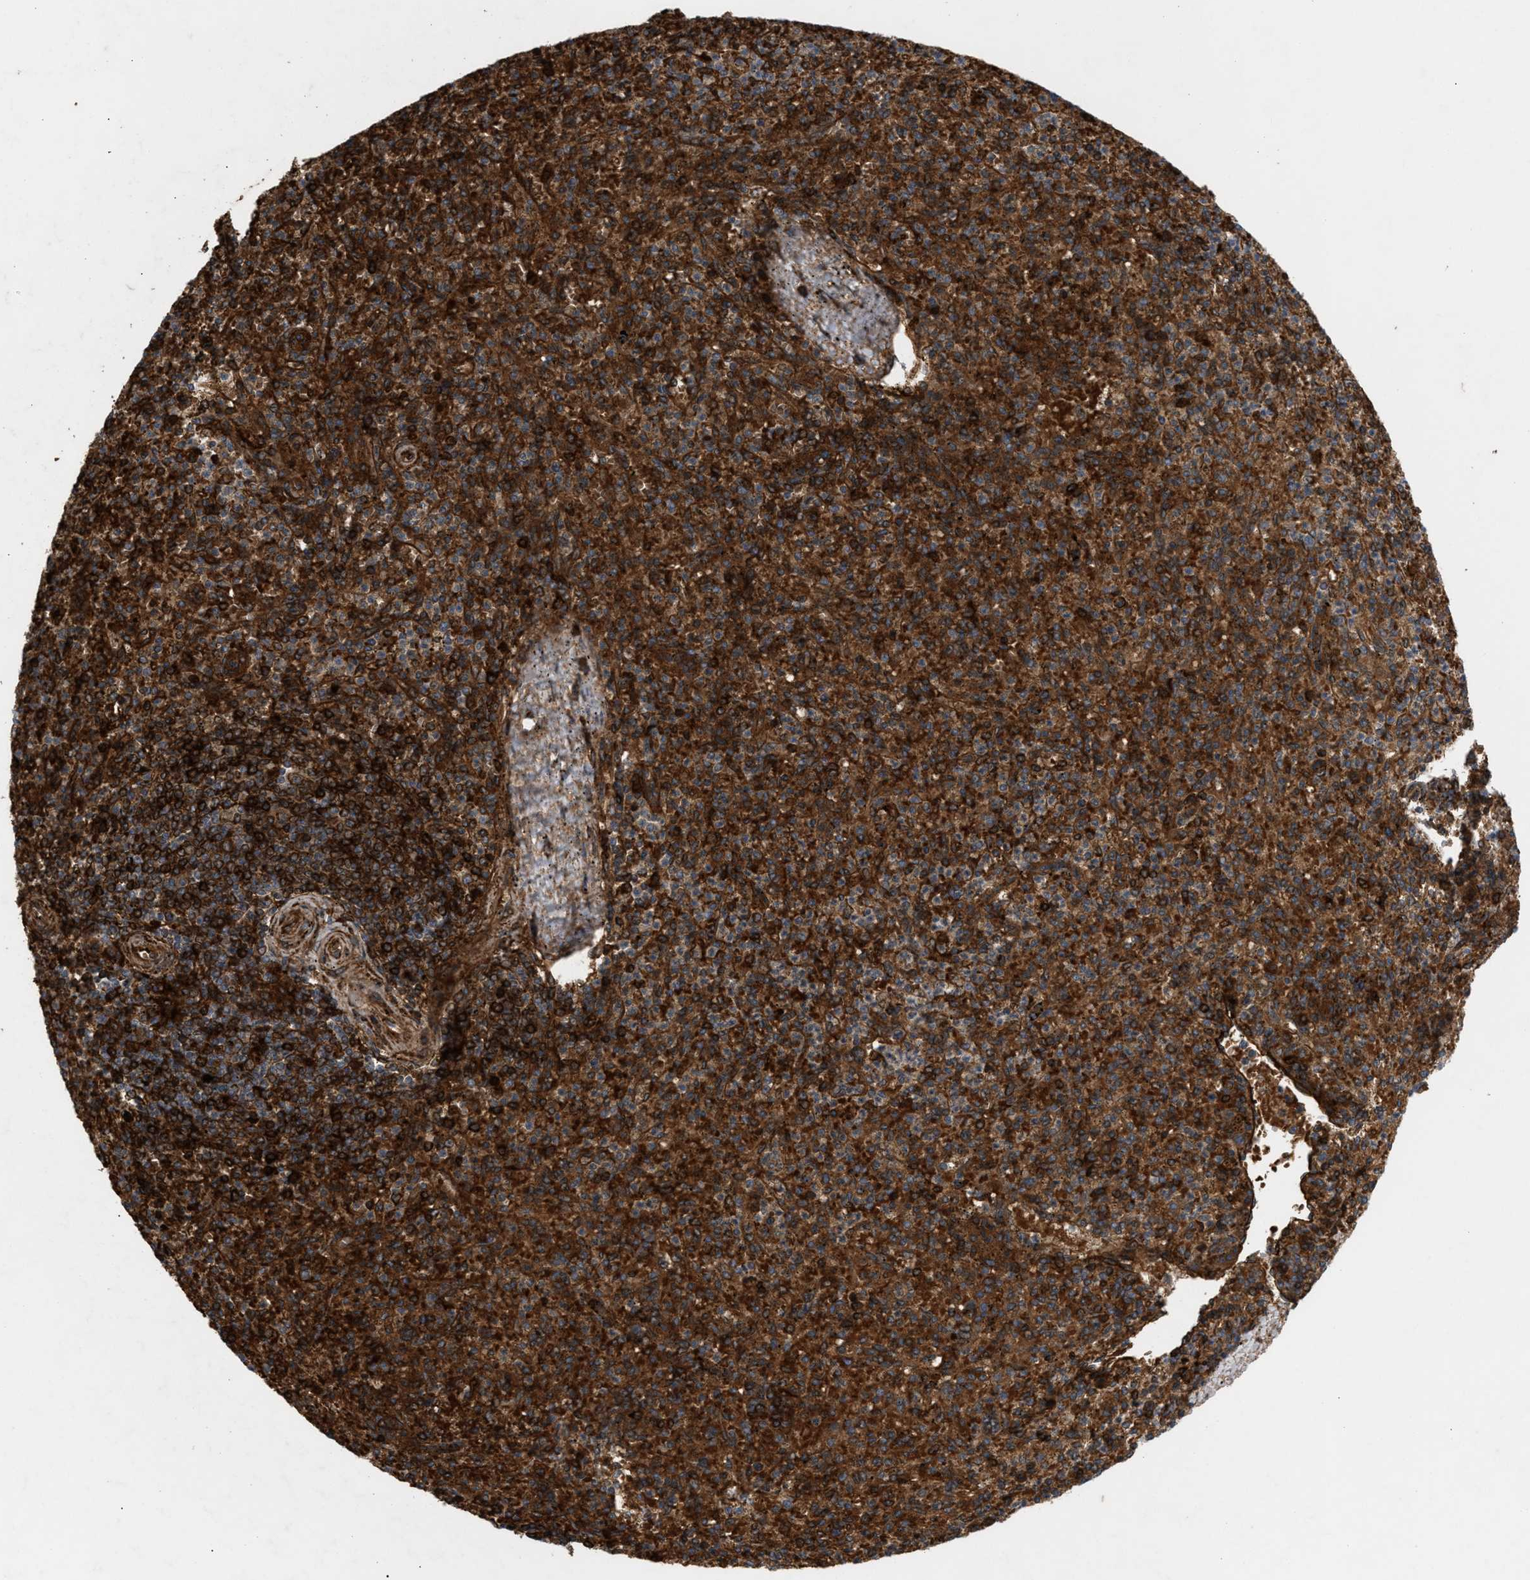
{"staining": {"intensity": "strong", "quantity": ">75%", "location": "cytoplasmic/membranous"}, "tissue": "spleen", "cell_type": "Cells in red pulp", "image_type": "normal", "snomed": [{"axis": "morphology", "description": "Normal tissue, NOS"}, {"axis": "topography", "description": "Spleen"}], "caption": "DAB immunohistochemical staining of normal human spleen demonstrates strong cytoplasmic/membranous protein expression in approximately >75% of cells in red pulp.", "gene": "GCC1", "patient": {"sex": "male", "age": 72}}